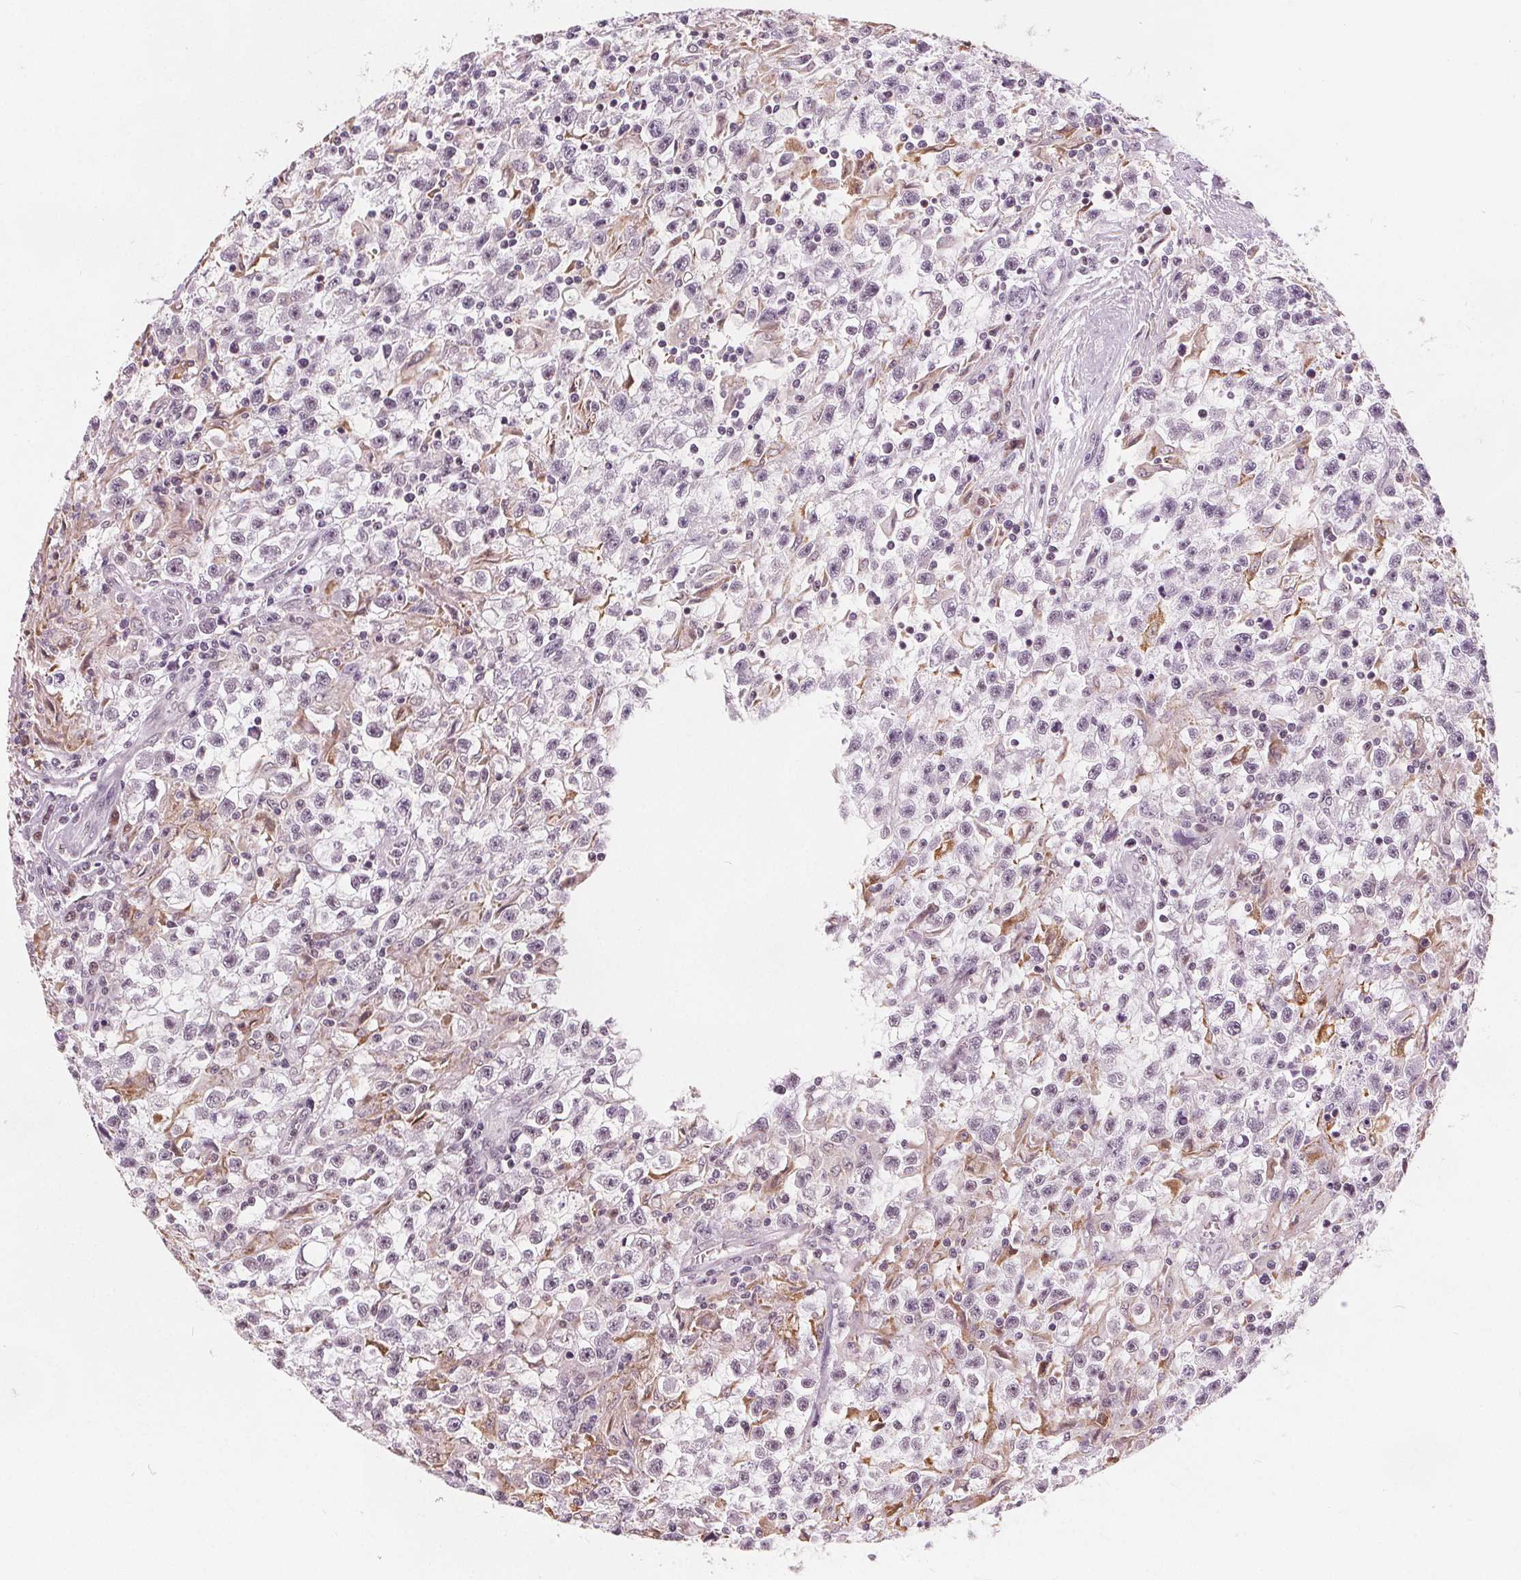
{"staining": {"intensity": "negative", "quantity": "none", "location": "none"}, "tissue": "testis cancer", "cell_type": "Tumor cells", "image_type": "cancer", "snomed": [{"axis": "morphology", "description": "Seminoma, NOS"}, {"axis": "topography", "description": "Testis"}], "caption": "Tumor cells are negative for protein expression in human testis seminoma. (Stains: DAB immunohistochemistry (IHC) with hematoxylin counter stain, Microscopy: brightfield microscopy at high magnification).", "gene": "DPM2", "patient": {"sex": "male", "age": 31}}